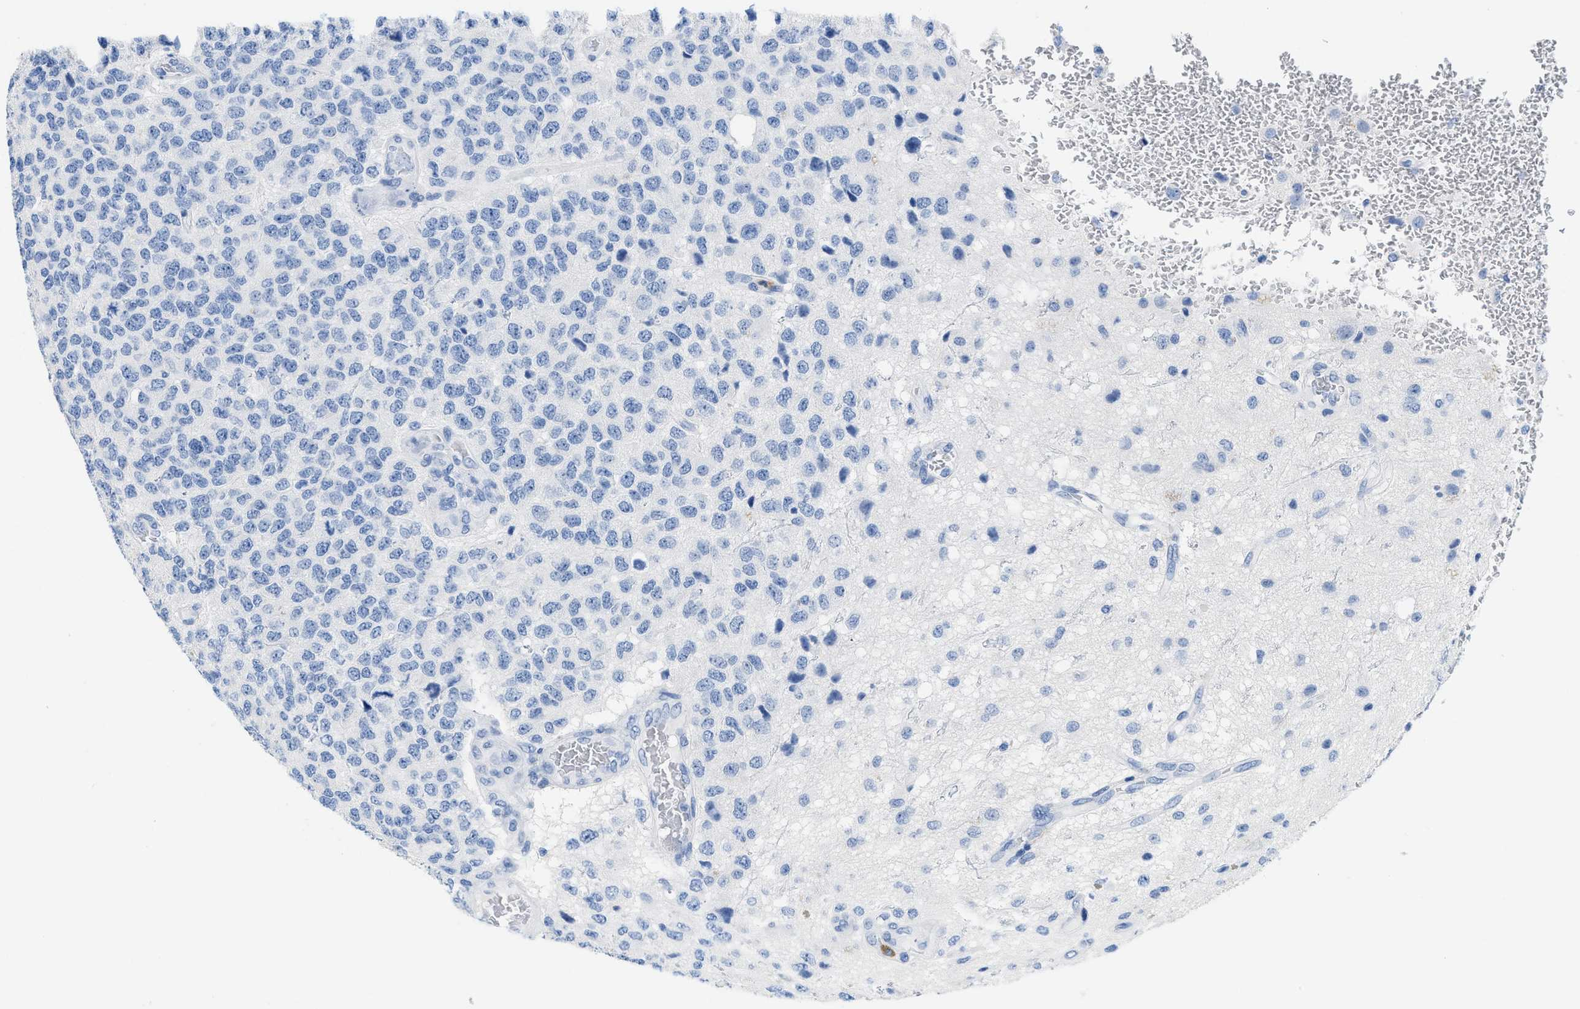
{"staining": {"intensity": "negative", "quantity": "none", "location": "none"}, "tissue": "glioma", "cell_type": "Tumor cells", "image_type": "cancer", "snomed": [{"axis": "morphology", "description": "Glioma, malignant, High grade"}, {"axis": "topography", "description": "pancreas cauda"}], "caption": "A high-resolution photomicrograph shows immunohistochemistry (IHC) staining of malignant glioma (high-grade), which demonstrates no significant positivity in tumor cells. The staining was performed using DAB (3,3'-diaminobenzidine) to visualize the protein expression in brown, while the nuclei were stained in blue with hematoxylin (Magnification: 20x).", "gene": "CR1", "patient": {"sex": "male", "age": 60}}